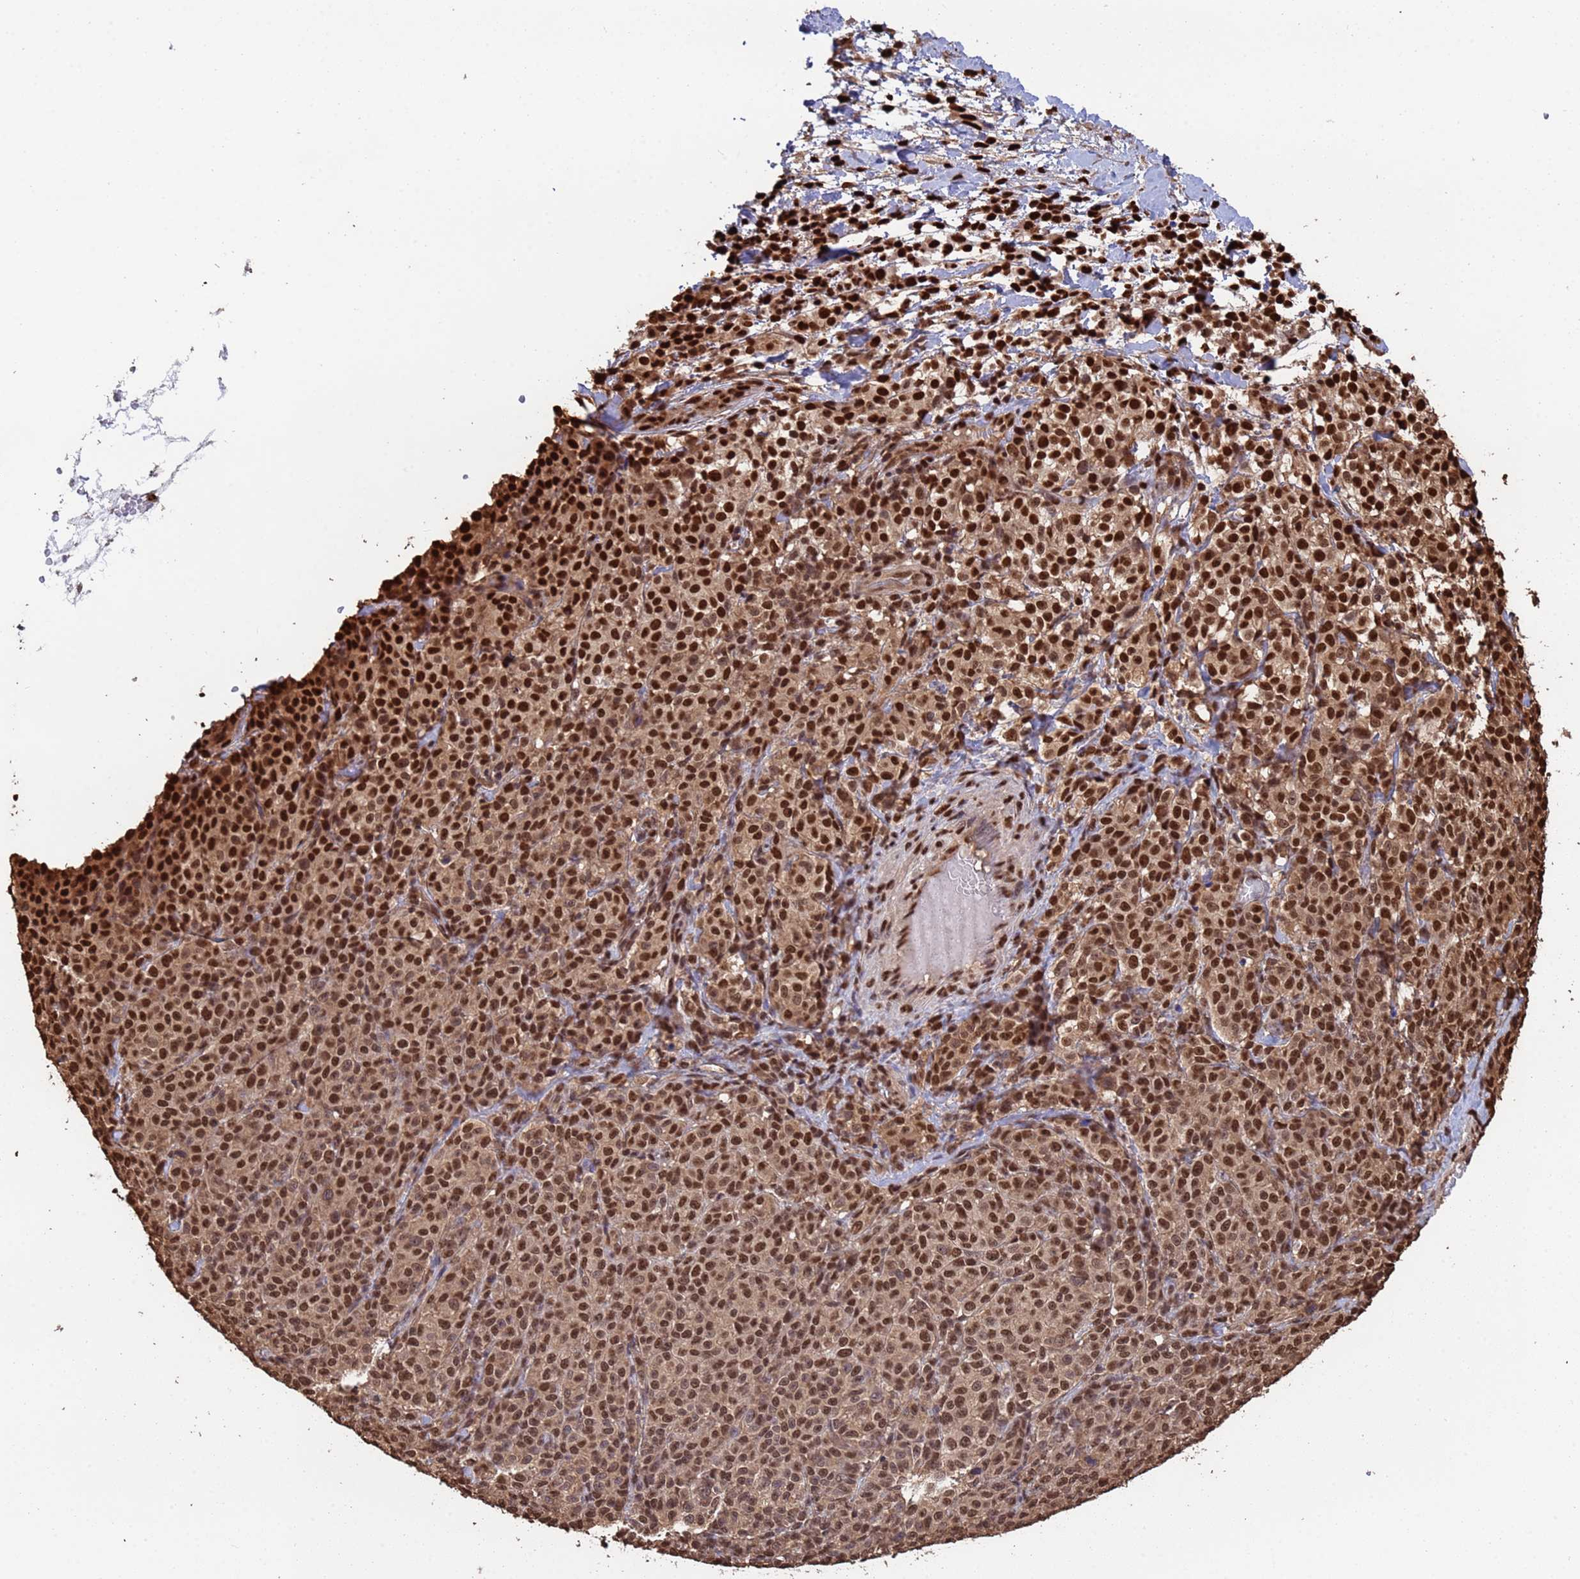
{"staining": {"intensity": "strong", "quantity": ">75%", "location": "nuclear"}, "tissue": "melanoma", "cell_type": "Tumor cells", "image_type": "cancer", "snomed": [{"axis": "morphology", "description": "Normal tissue, NOS"}, {"axis": "morphology", "description": "Malignant melanoma, NOS"}, {"axis": "topography", "description": "Skin"}], "caption": "Immunohistochemistry micrograph of human melanoma stained for a protein (brown), which reveals high levels of strong nuclear expression in approximately >75% of tumor cells.", "gene": "SUMO4", "patient": {"sex": "female", "age": 34}}